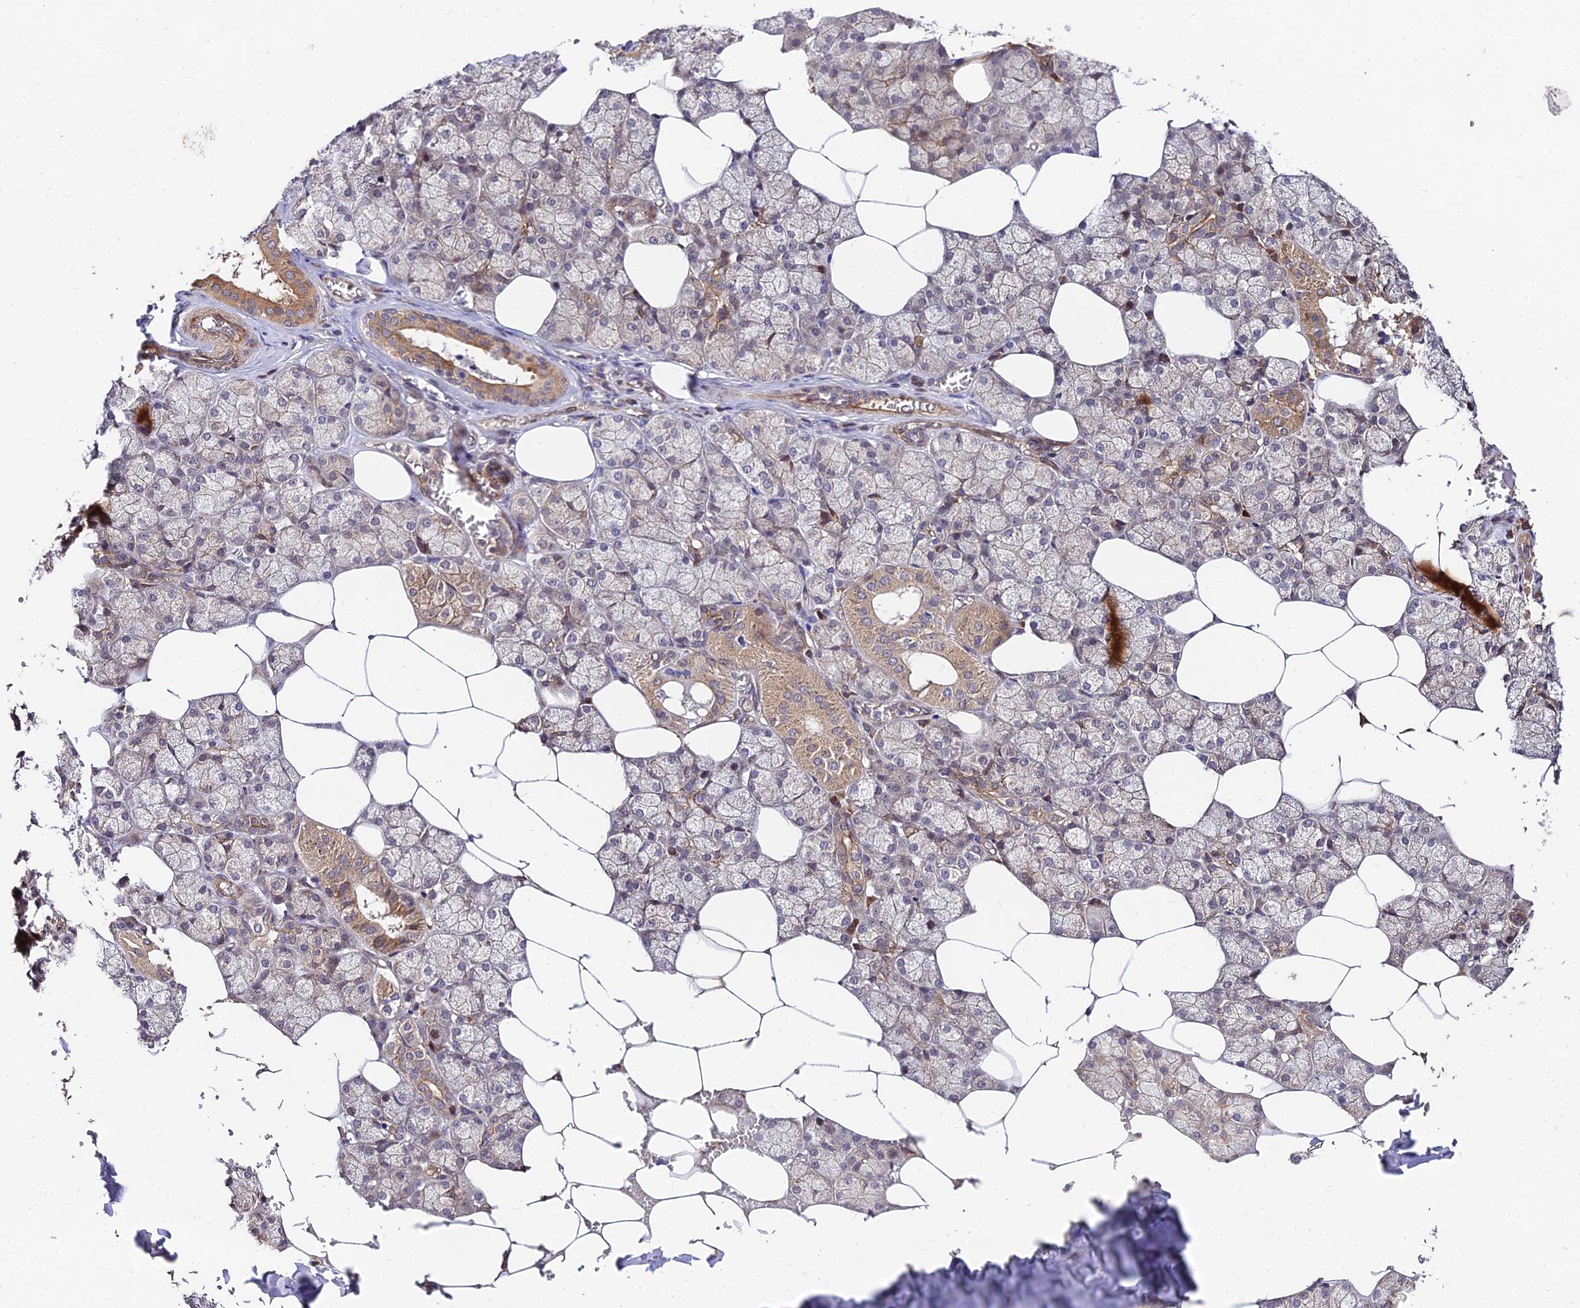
{"staining": {"intensity": "moderate", "quantity": "25%-75%", "location": "cytoplasmic/membranous"}, "tissue": "salivary gland", "cell_type": "Glandular cells", "image_type": "normal", "snomed": [{"axis": "morphology", "description": "Normal tissue, NOS"}, {"axis": "topography", "description": "Salivary gland"}], "caption": "Immunohistochemistry (IHC) histopathology image of unremarkable human salivary gland stained for a protein (brown), which demonstrates medium levels of moderate cytoplasmic/membranous staining in about 25%-75% of glandular cells.", "gene": "MKKS", "patient": {"sex": "male", "age": 62}}